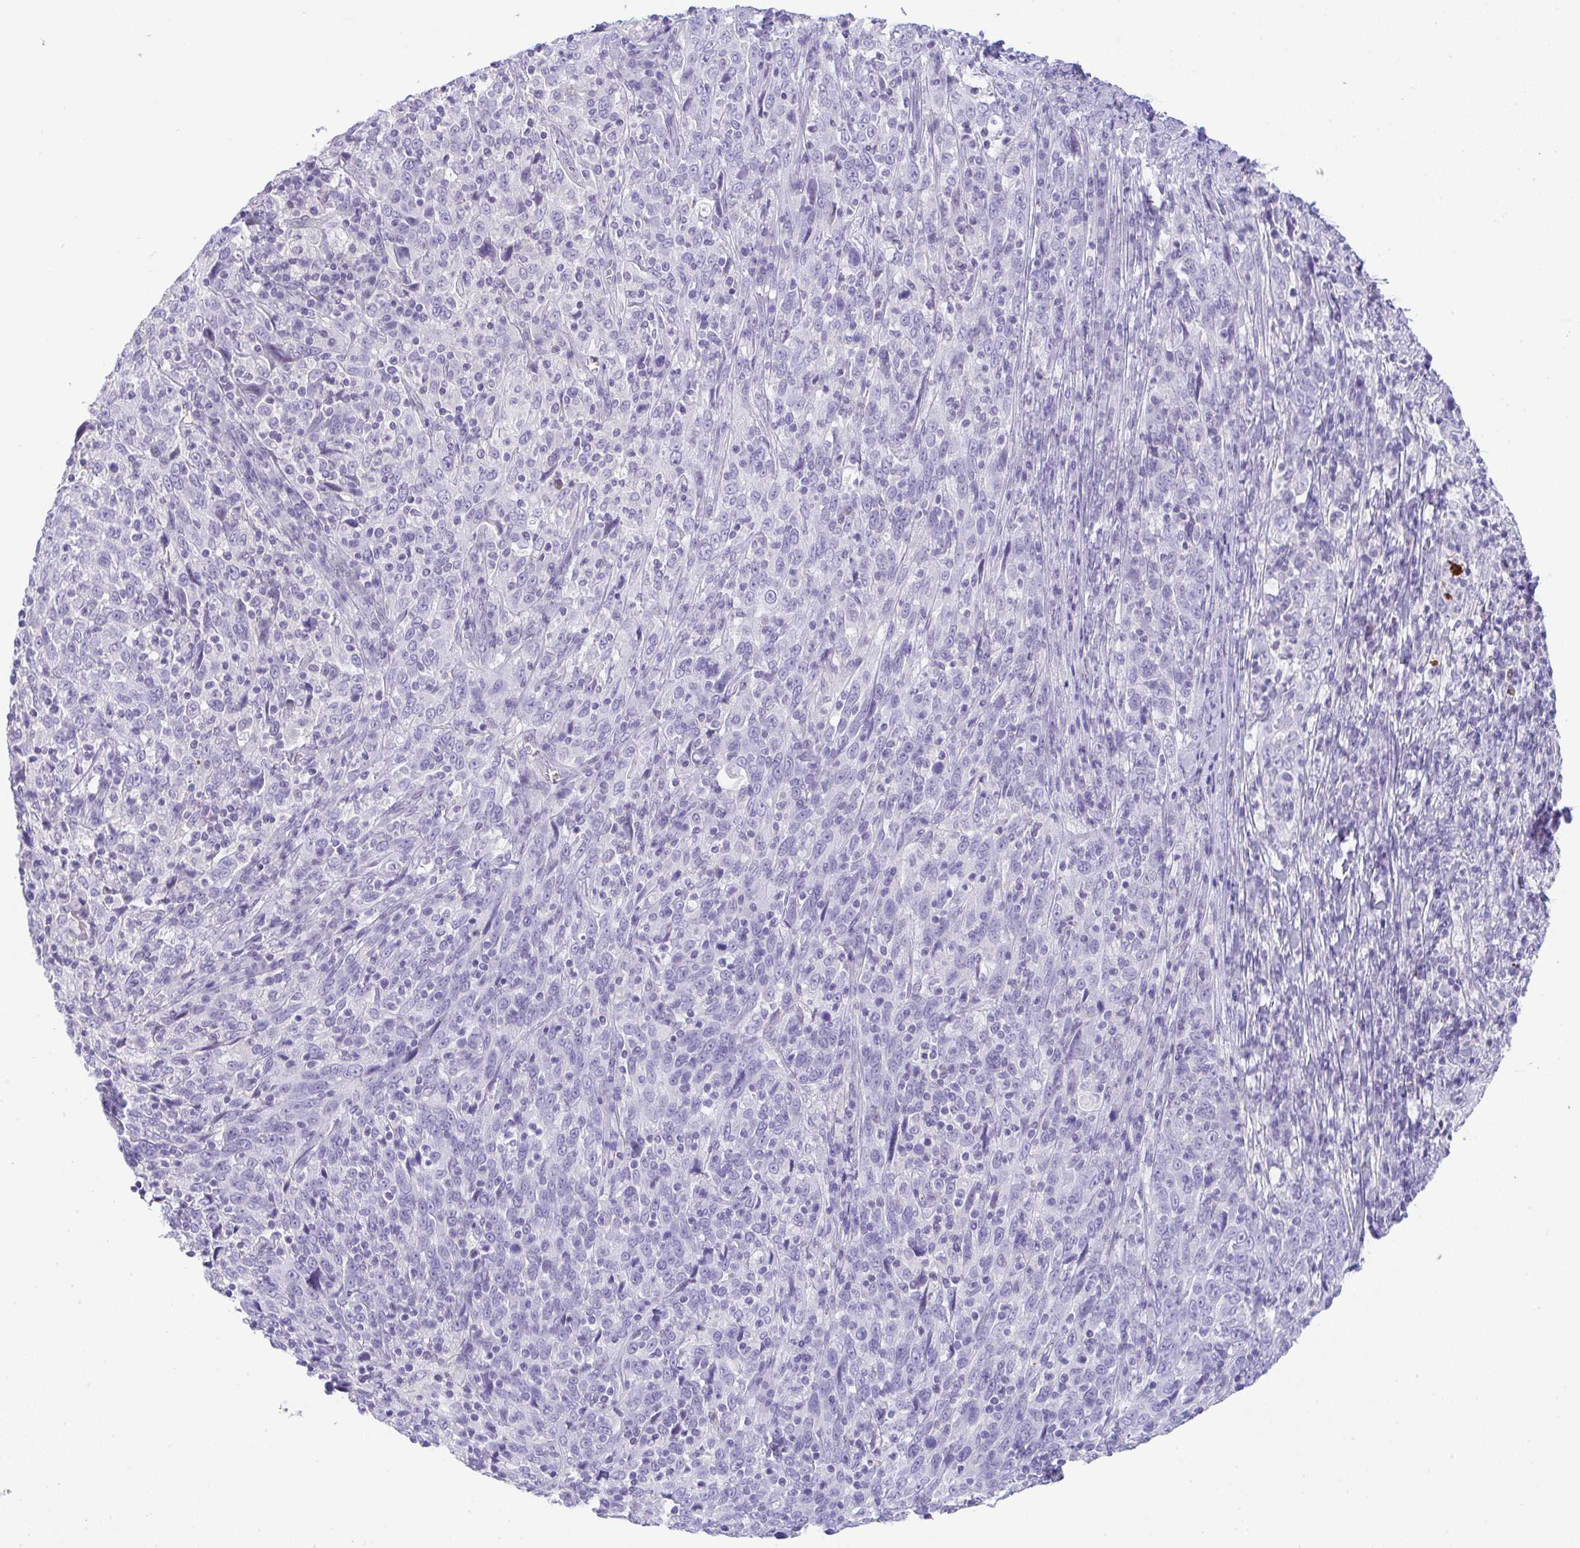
{"staining": {"intensity": "negative", "quantity": "none", "location": "none"}, "tissue": "cervical cancer", "cell_type": "Tumor cells", "image_type": "cancer", "snomed": [{"axis": "morphology", "description": "Squamous cell carcinoma, NOS"}, {"axis": "topography", "description": "Cervix"}], "caption": "The histopathology image demonstrates no significant positivity in tumor cells of cervical squamous cell carcinoma.", "gene": "KMT2E", "patient": {"sex": "female", "age": 46}}